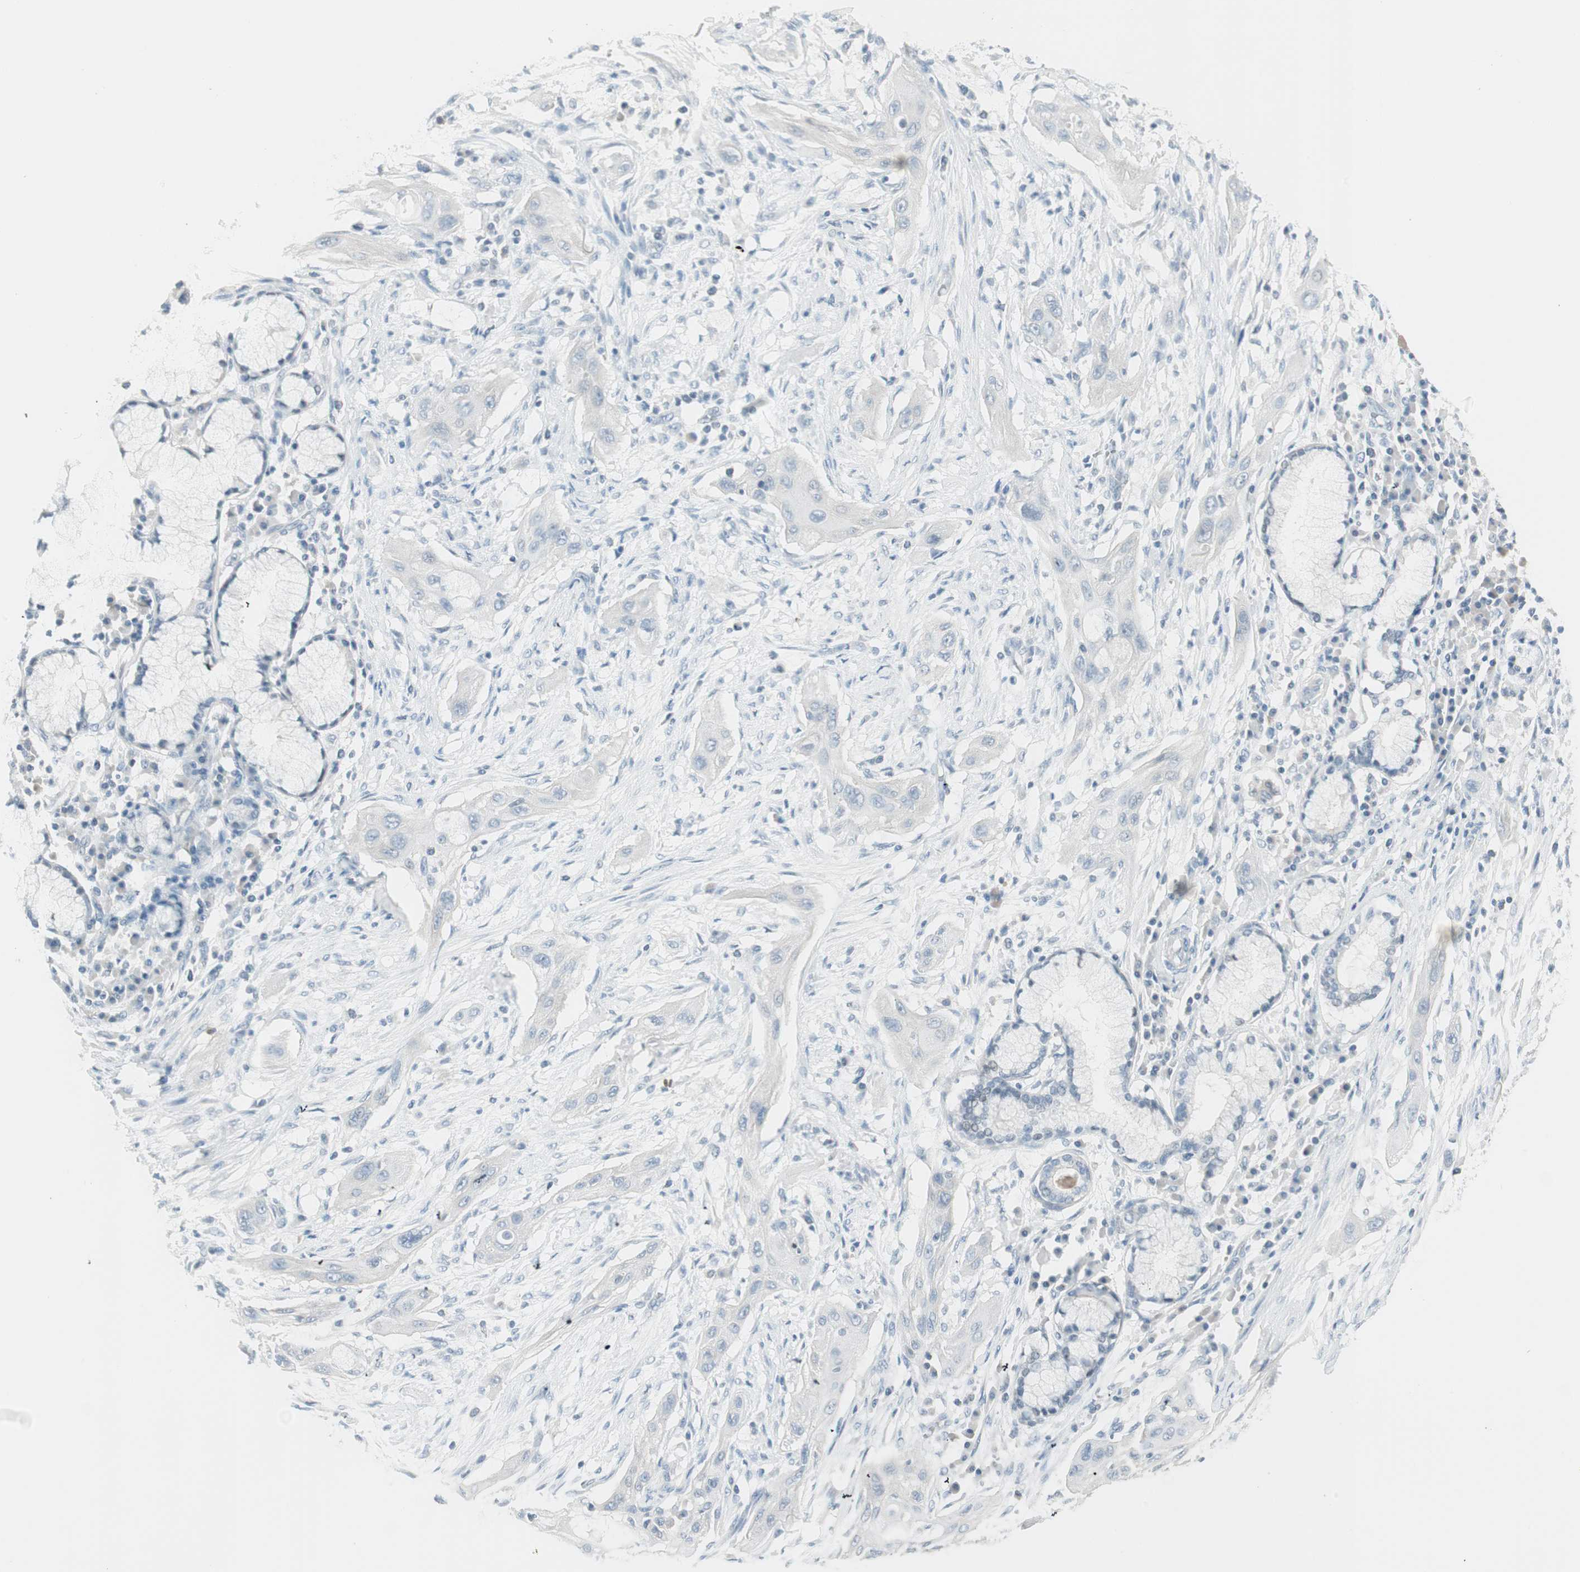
{"staining": {"intensity": "negative", "quantity": "none", "location": "none"}, "tissue": "lung cancer", "cell_type": "Tumor cells", "image_type": "cancer", "snomed": [{"axis": "morphology", "description": "Squamous cell carcinoma, NOS"}, {"axis": "topography", "description": "Lung"}], "caption": "Immunohistochemistry (IHC) of squamous cell carcinoma (lung) displays no positivity in tumor cells.", "gene": "ITLN2", "patient": {"sex": "female", "age": 47}}